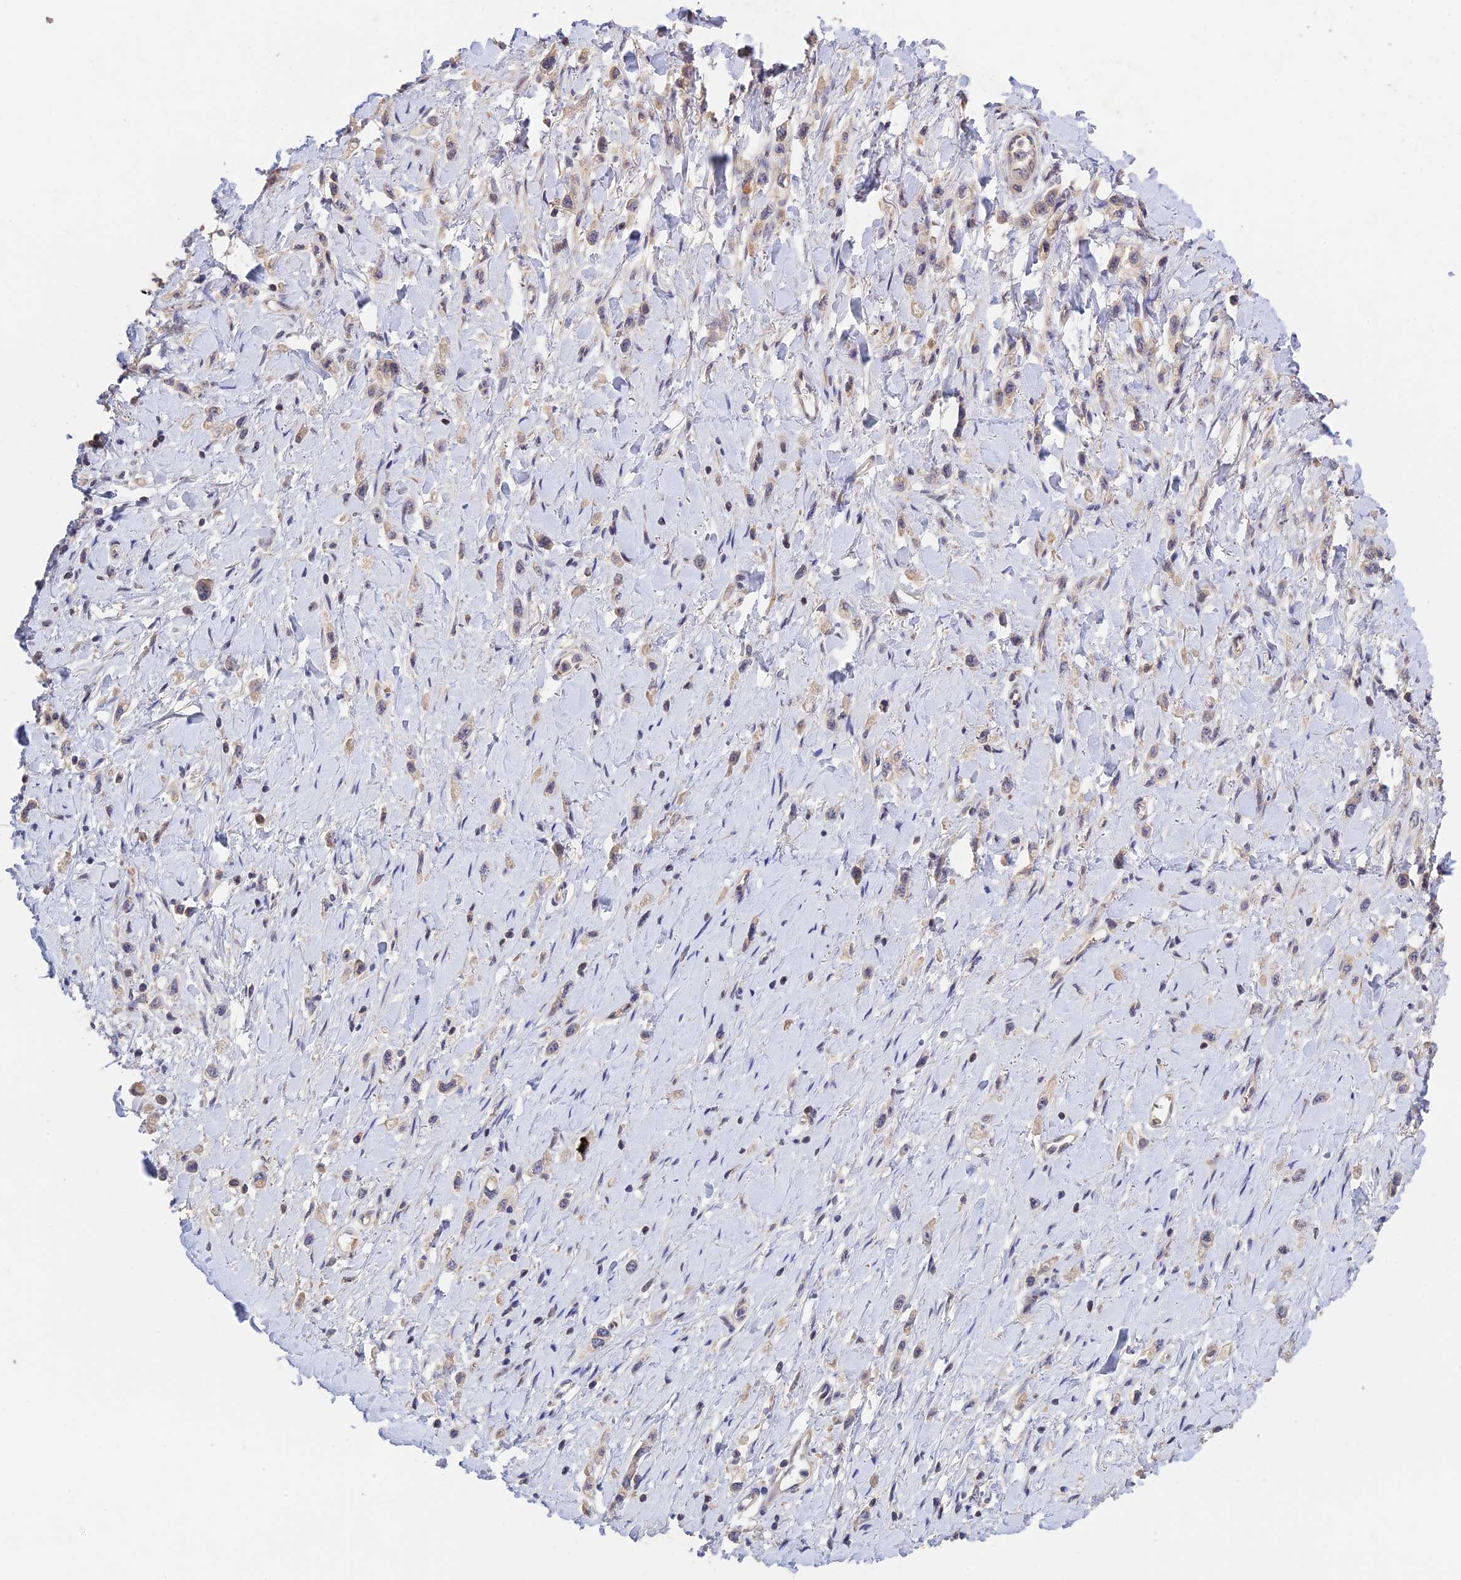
{"staining": {"intensity": "weak", "quantity": "<25%", "location": "cytoplasmic/membranous"}, "tissue": "stomach cancer", "cell_type": "Tumor cells", "image_type": "cancer", "snomed": [{"axis": "morphology", "description": "Adenocarcinoma, NOS"}, {"axis": "topography", "description": "Stomach"}], "caption": "IHC histopathology image of stomach adenocarcinoma stained for a protein (brown), which demonstrates no expression in tumor cells.", "gene": "CWH43", "patient": {"sex": "female", "age": 65}}